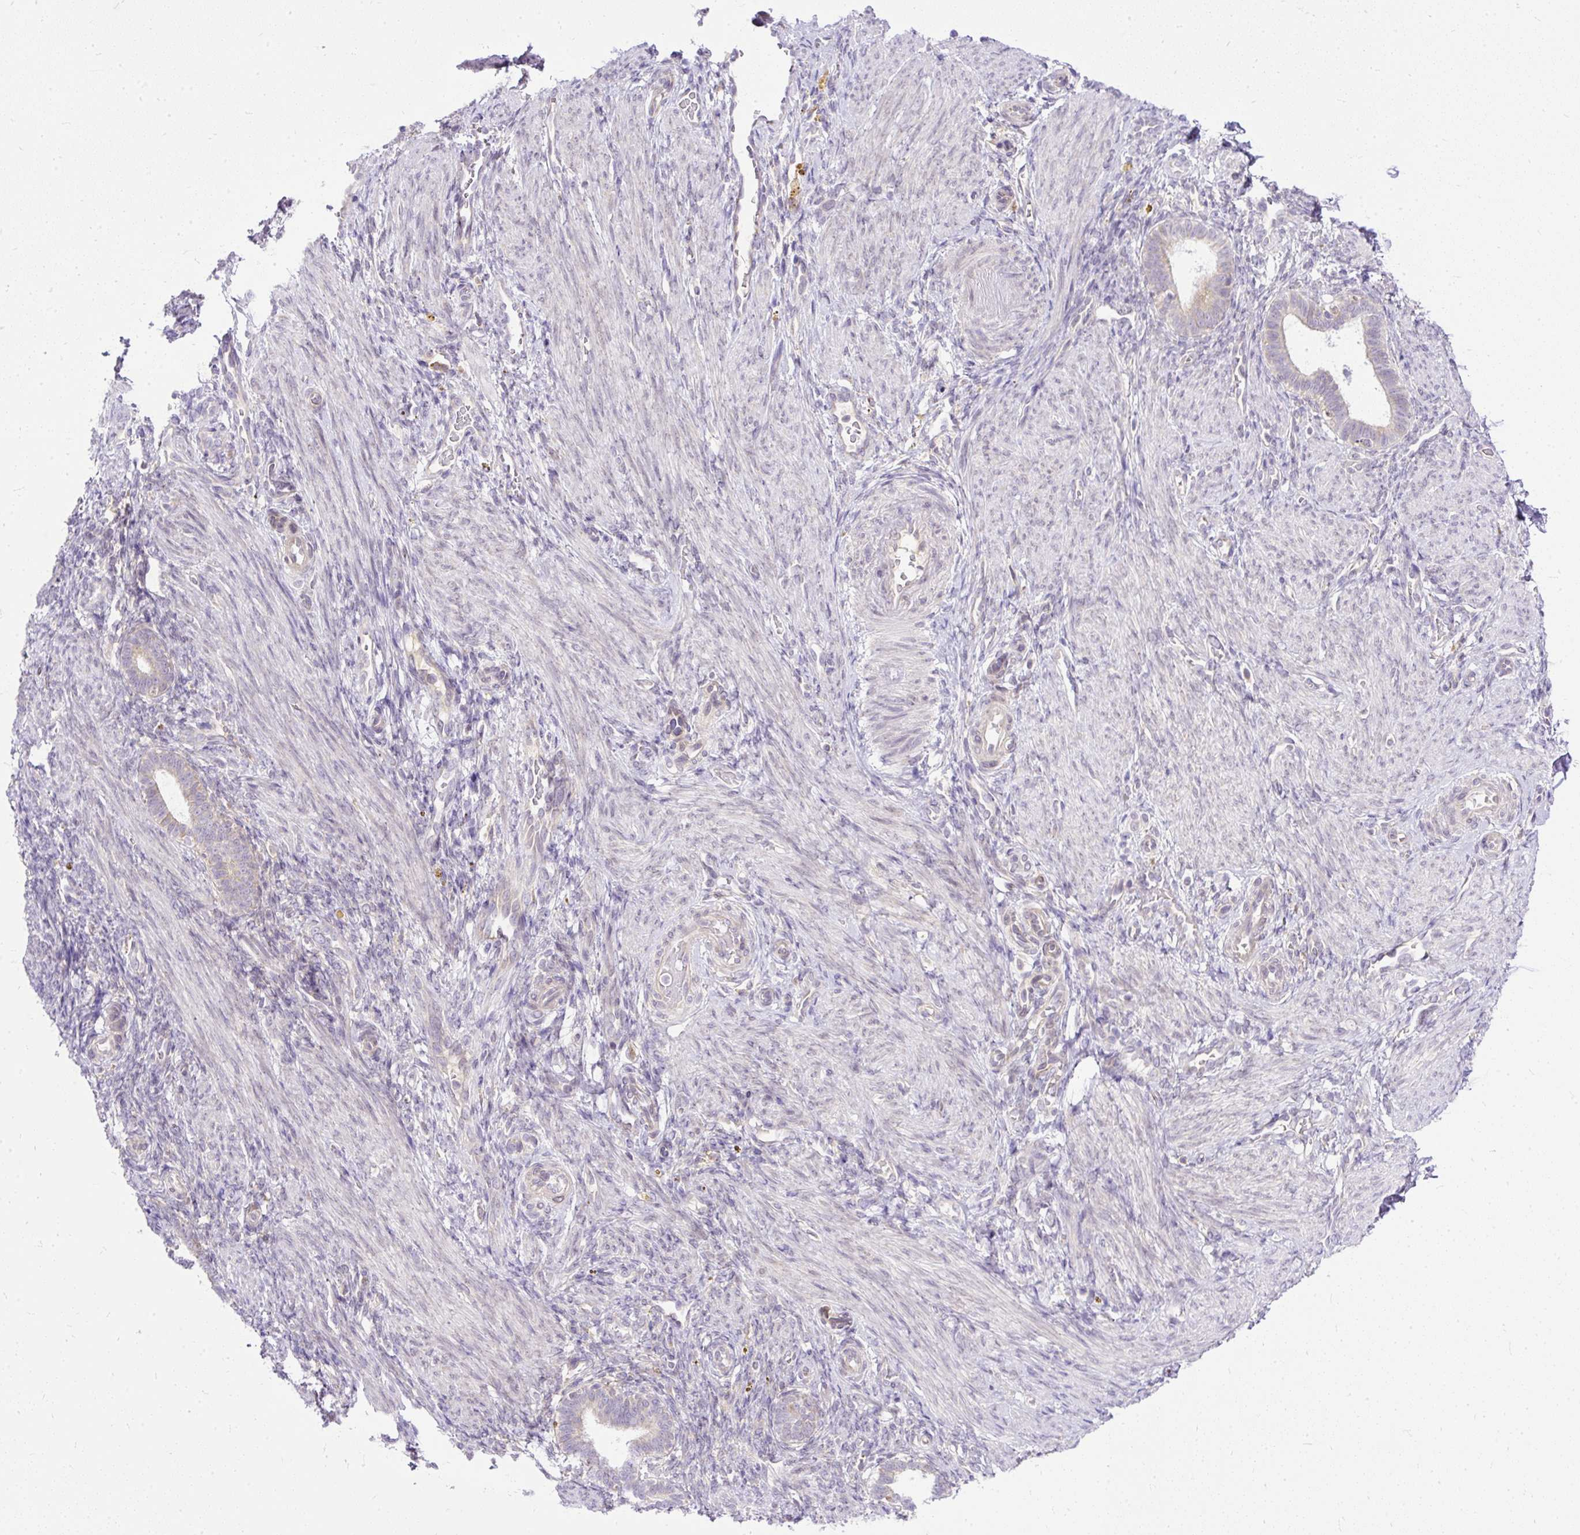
{"staining": {"intensity": "negative", "quantity": "none", "location": "none"}, "tissue": "endometrium", "cell_type": "Cells in endometrial stroma", "image_type": "normal", "snomed": [{"axis": "morphology", "description": "Normal tissue, NOS"}, {"axis": "topography", "description": "Endometrium"}], "caption": "Immunohistochemistry (IHC) histopathology image of unremarkable endometrium: human endometrium stained with DAB exhibits no significant protein staining in cells in endometrial stroma.", "gene": "AMFR", "patient": {"sex": "female", "age": 34}}